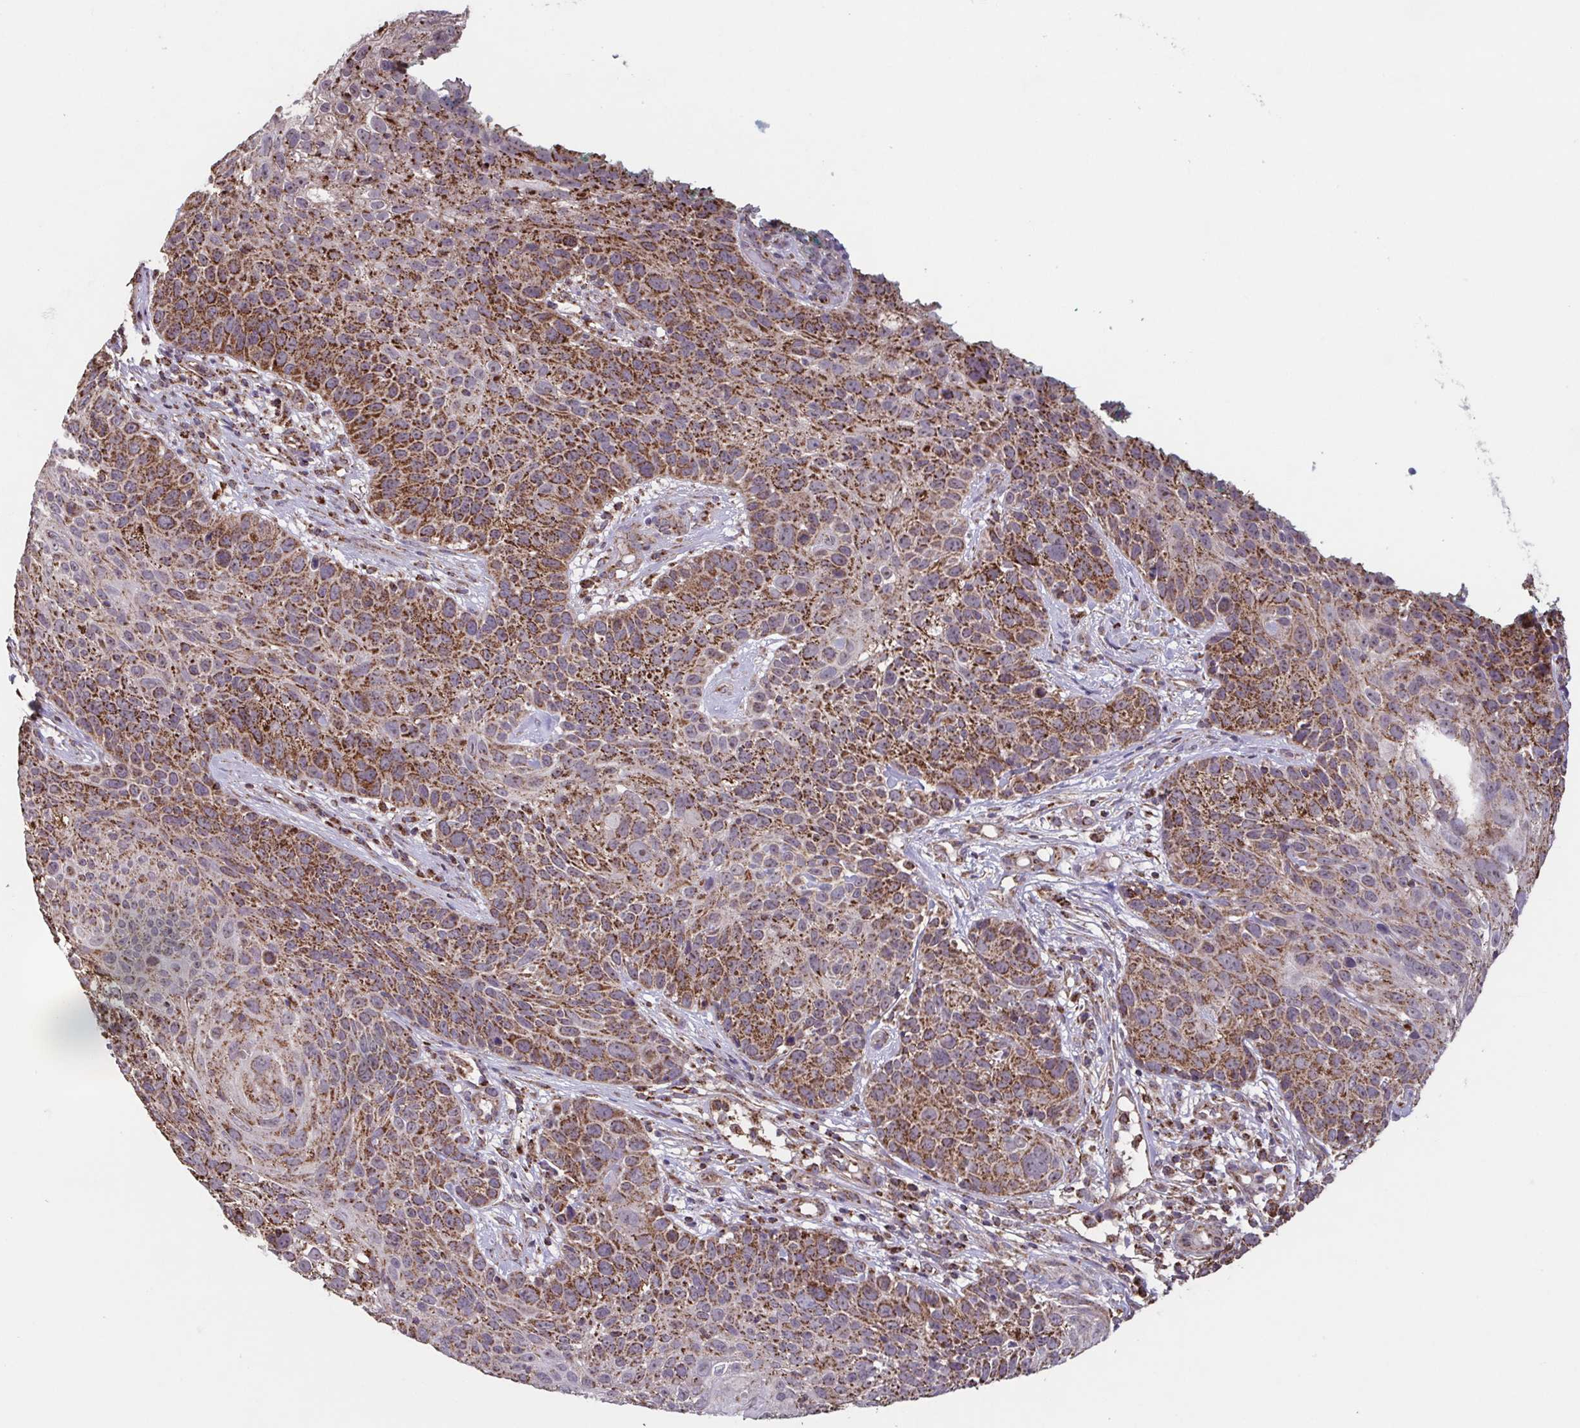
{"staining": {"intensity": "moderate", "quantity": ">75%", "location": "cytoplasmic/membranous"}, "tissue": "skin cancer", "cell_type": "Tumor cells", "image_type": "cancer", "snomed": [{"axis": "morphology", "description": "Squamous cell carcinoma, NOS"}, {"axis": "topography", "description": "Skin"}], "caption": "Immunohistochemistry (IHC) of human skin cancer (squamous cell carcinoma) exhibits medium levels of moderate cytoplasmic/membranous positivity in about >75% of tumor cells.", "gene": "DIP2B", "patient": {"sex": "male", "age": 92}}